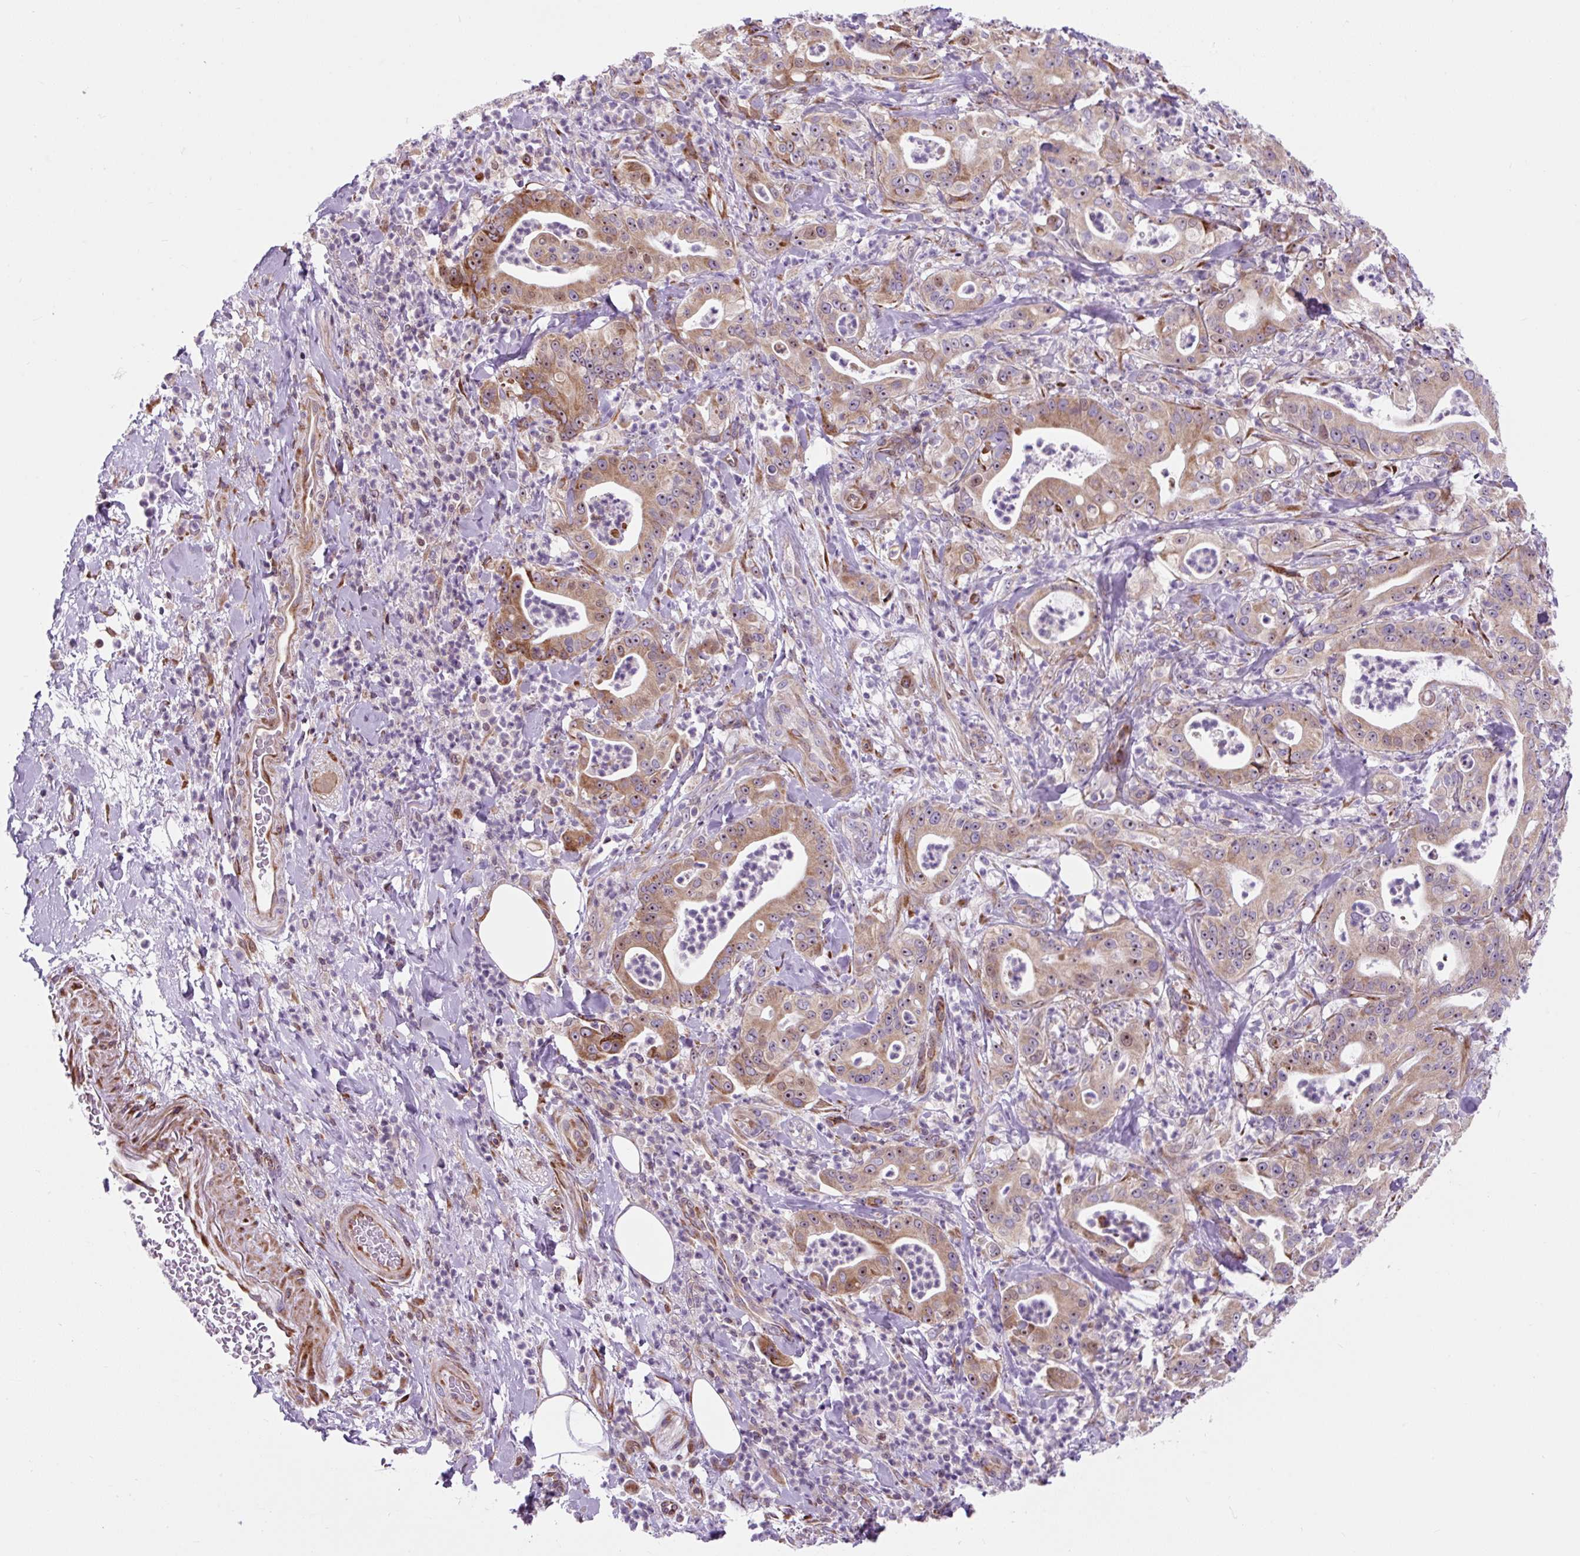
{"staining": {"intensity": "moderate", "quantity": ">75%", "location": "cytoplasmic/membranous"}, "tissue": "pancreatic cancer", "cell_type": "Tumor cells", "image_type": "cancer", "snomed": [{"axis": "morphology", "description": "Adenocarcinoma, NOS"}, {"axis": "topography", "description": "Pancreas"}], "caption": "Pancreatic cancer (adenocarcinoma) stained with a protein marker demonstrates moderate staining in tumor cells.", "gene": "CISD3", "patient": {"sex": "male", "age": 71}}